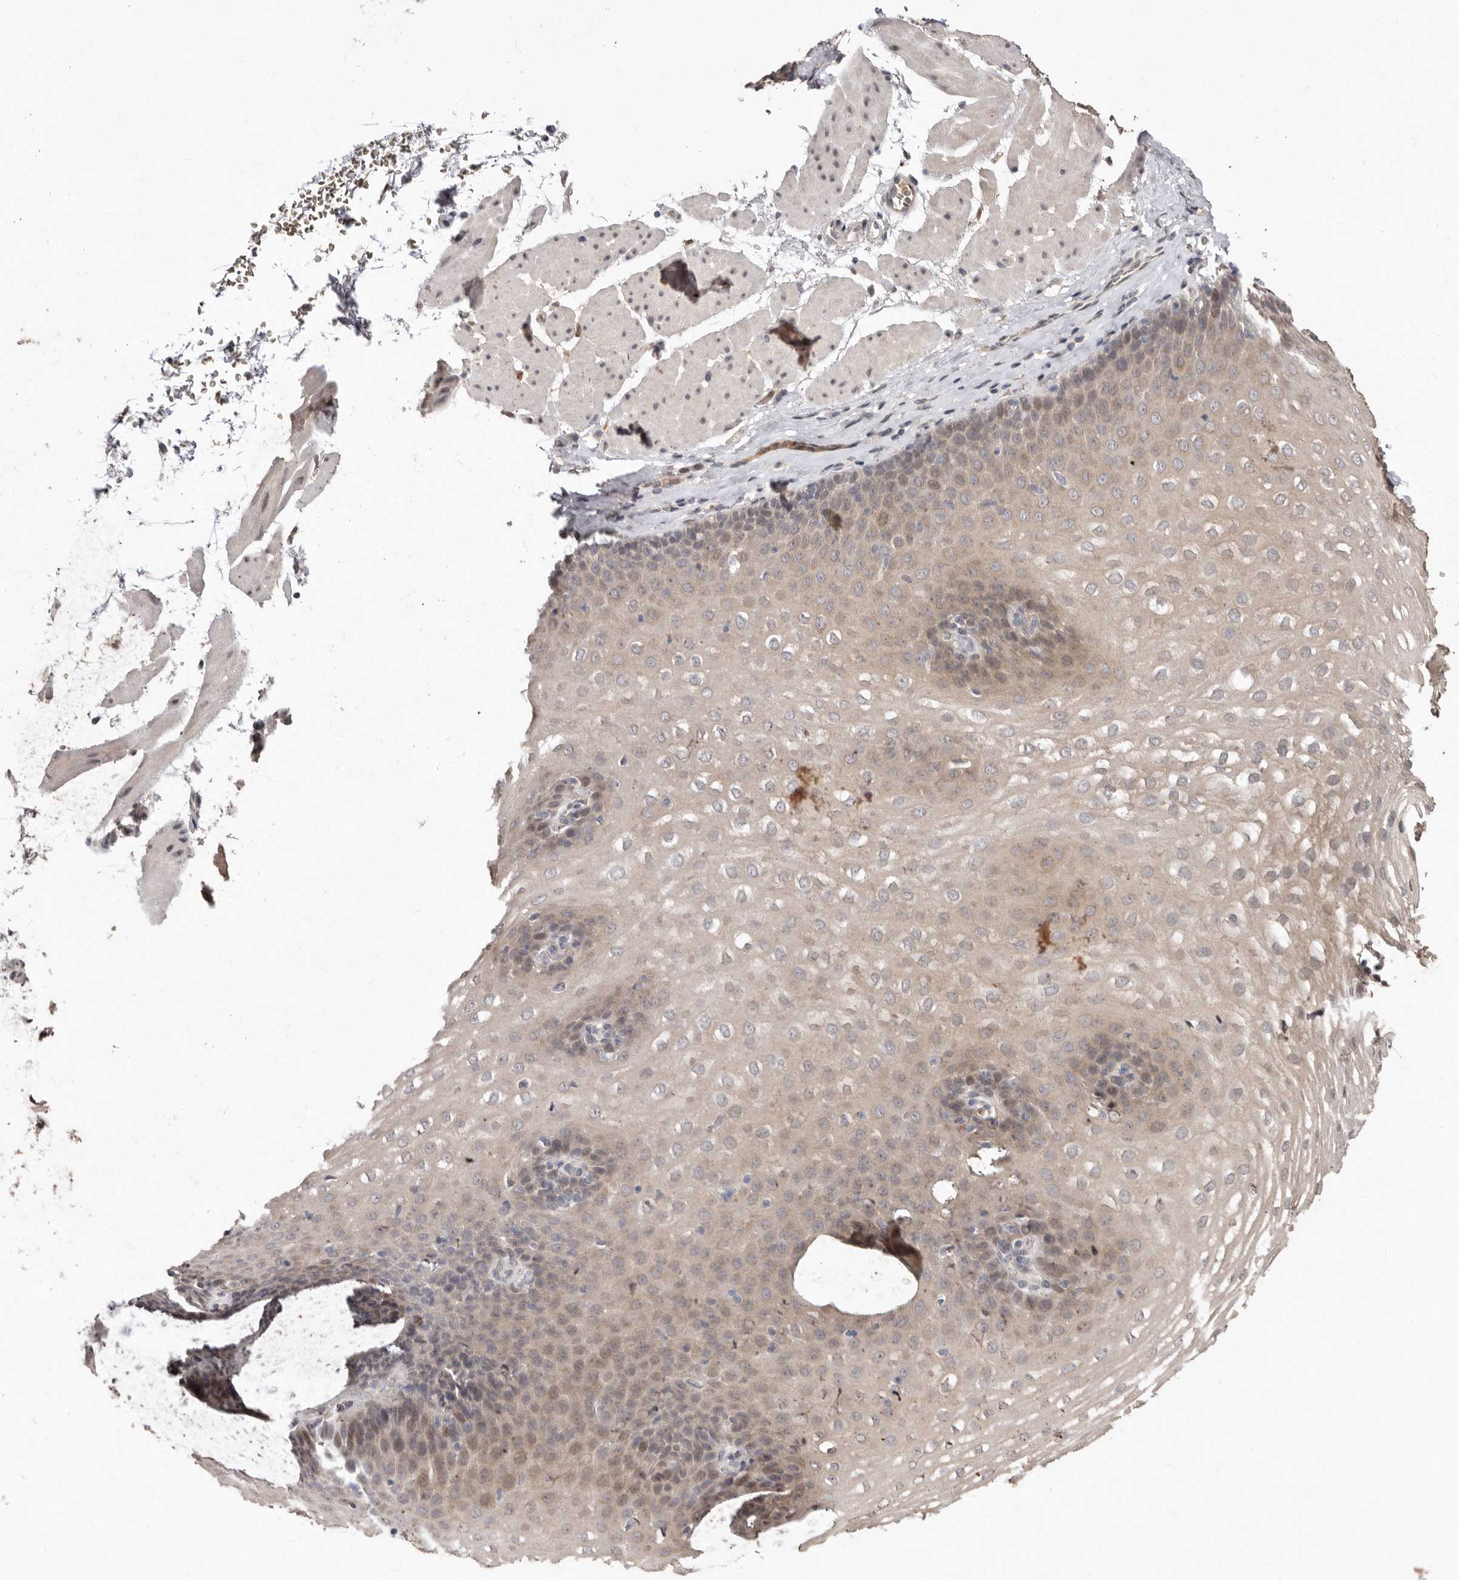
{"staining": {"intensity": "weak", "quantity": "<25%", "location": "cytoplasmic/membranous"}, "tissue": "esophagus", "cell_type": "Squamous epithelial cells", "image_type": "normal", "snomed": [{"axis": "morphology", "description": "Normal tissue, NOS"}, {"axis": "topography", "description": "Esophagus"}], "caption": "The photomicrograph exhibits no staining of squamous epithelial cells in benign esophagus. (DAB (3,3'-diaminobenzidine) immunohistochemistry (IHC) with hematoxylin counter stain).", "gene": "SULT1E1", "patient": {"sex": "female", "age": 66}}